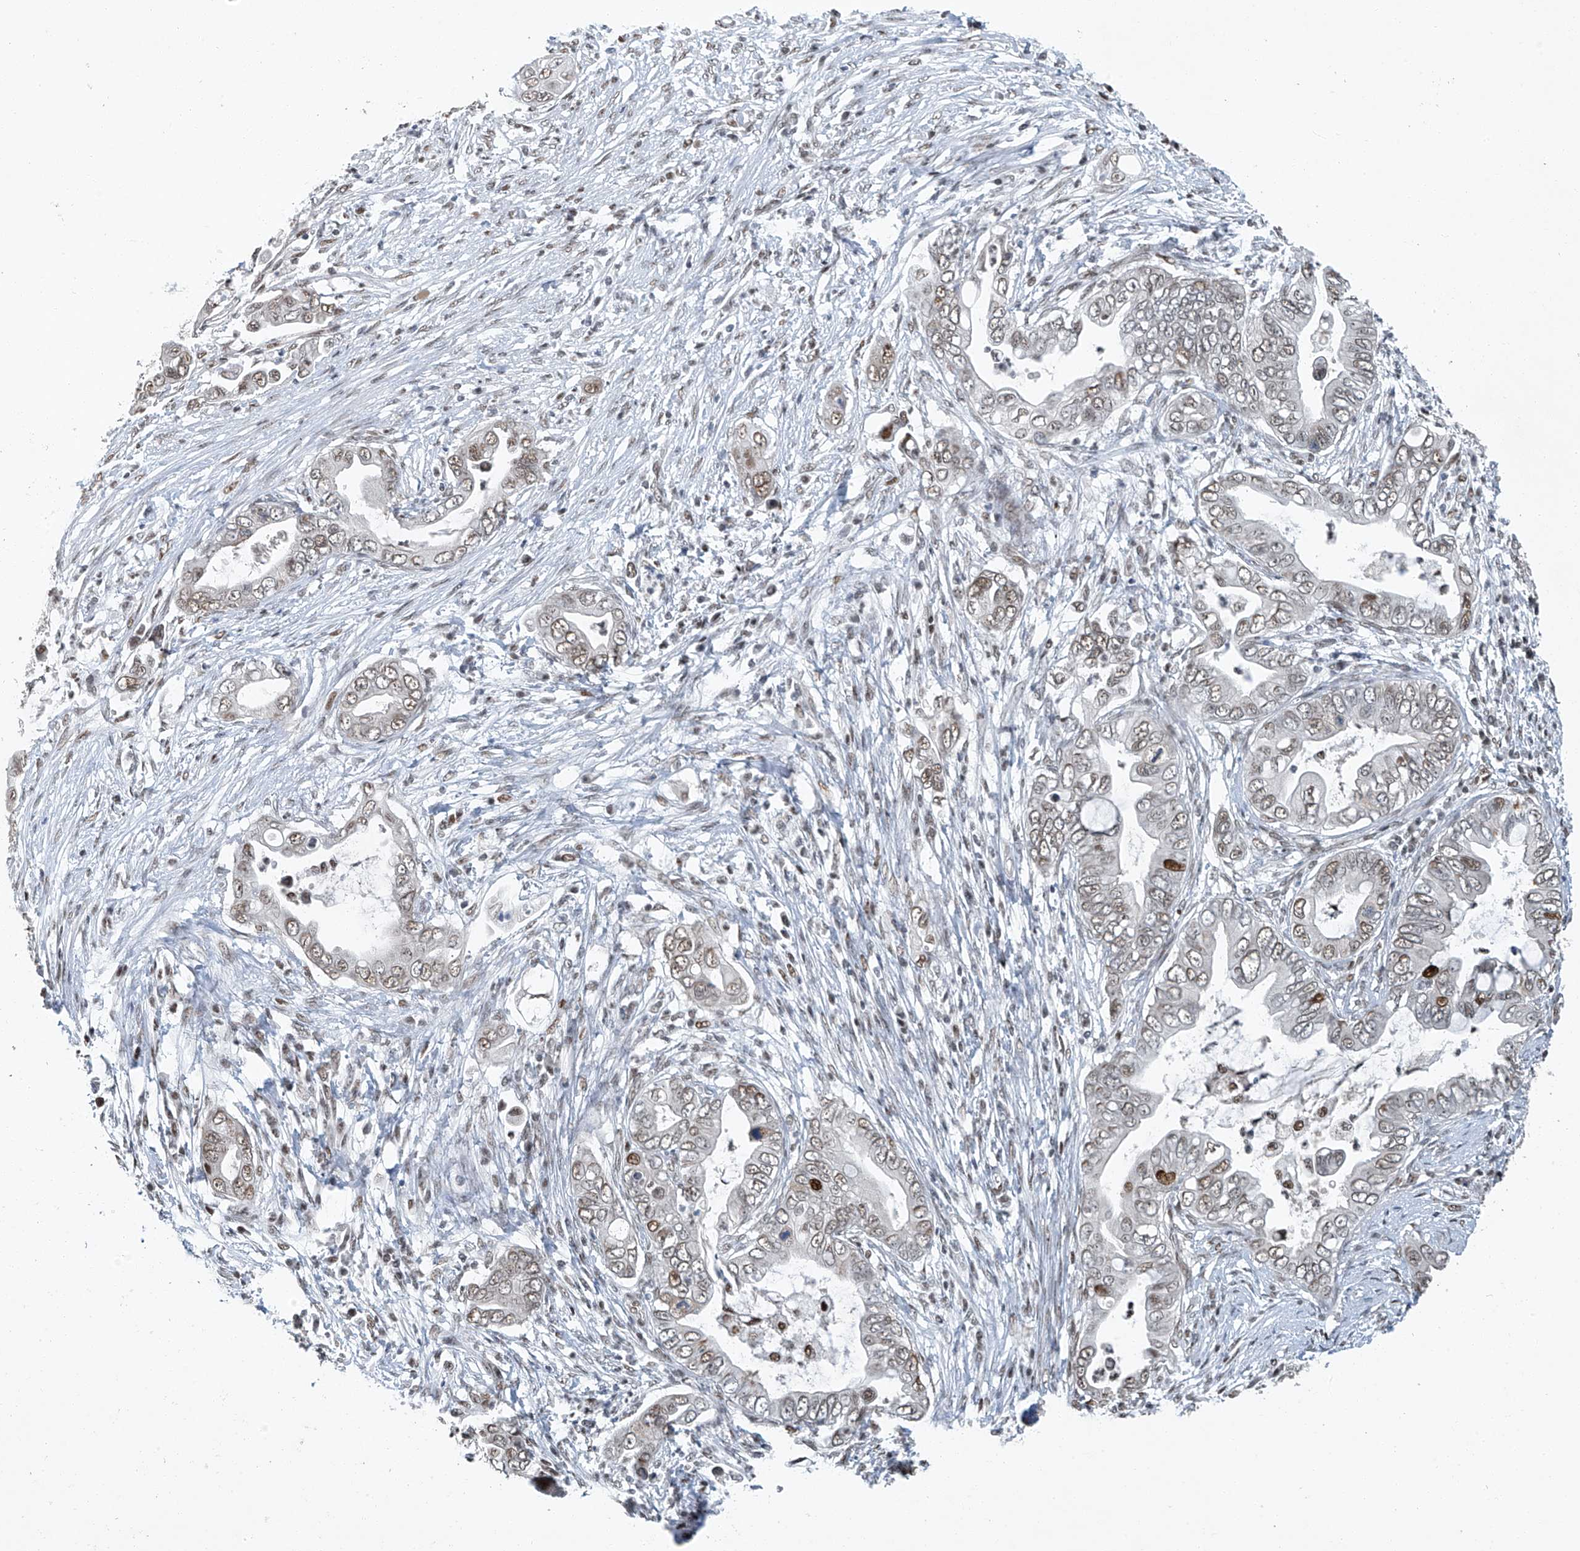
{"staining": {"intensity": "moderate", "quantity": ">75%", "location": "nuclear"}, "tissue": "pancreatic cancer", "cell_type": "Tumor cells", "image_type": "cancer", "snomed": [{"axis": "morphology", "description": "Adenocarcinoma, NOS"}, {"axis": "topography", "description": "Pancreas"}], "caption": "Human pancreatic adenocarcinoma stained for a protein (brown) reveals moderate nuclear positive positivity in approximately >75% of tumor cells.", "gene": "TAF8", "patient": {"sex": "male", "age": 75}}